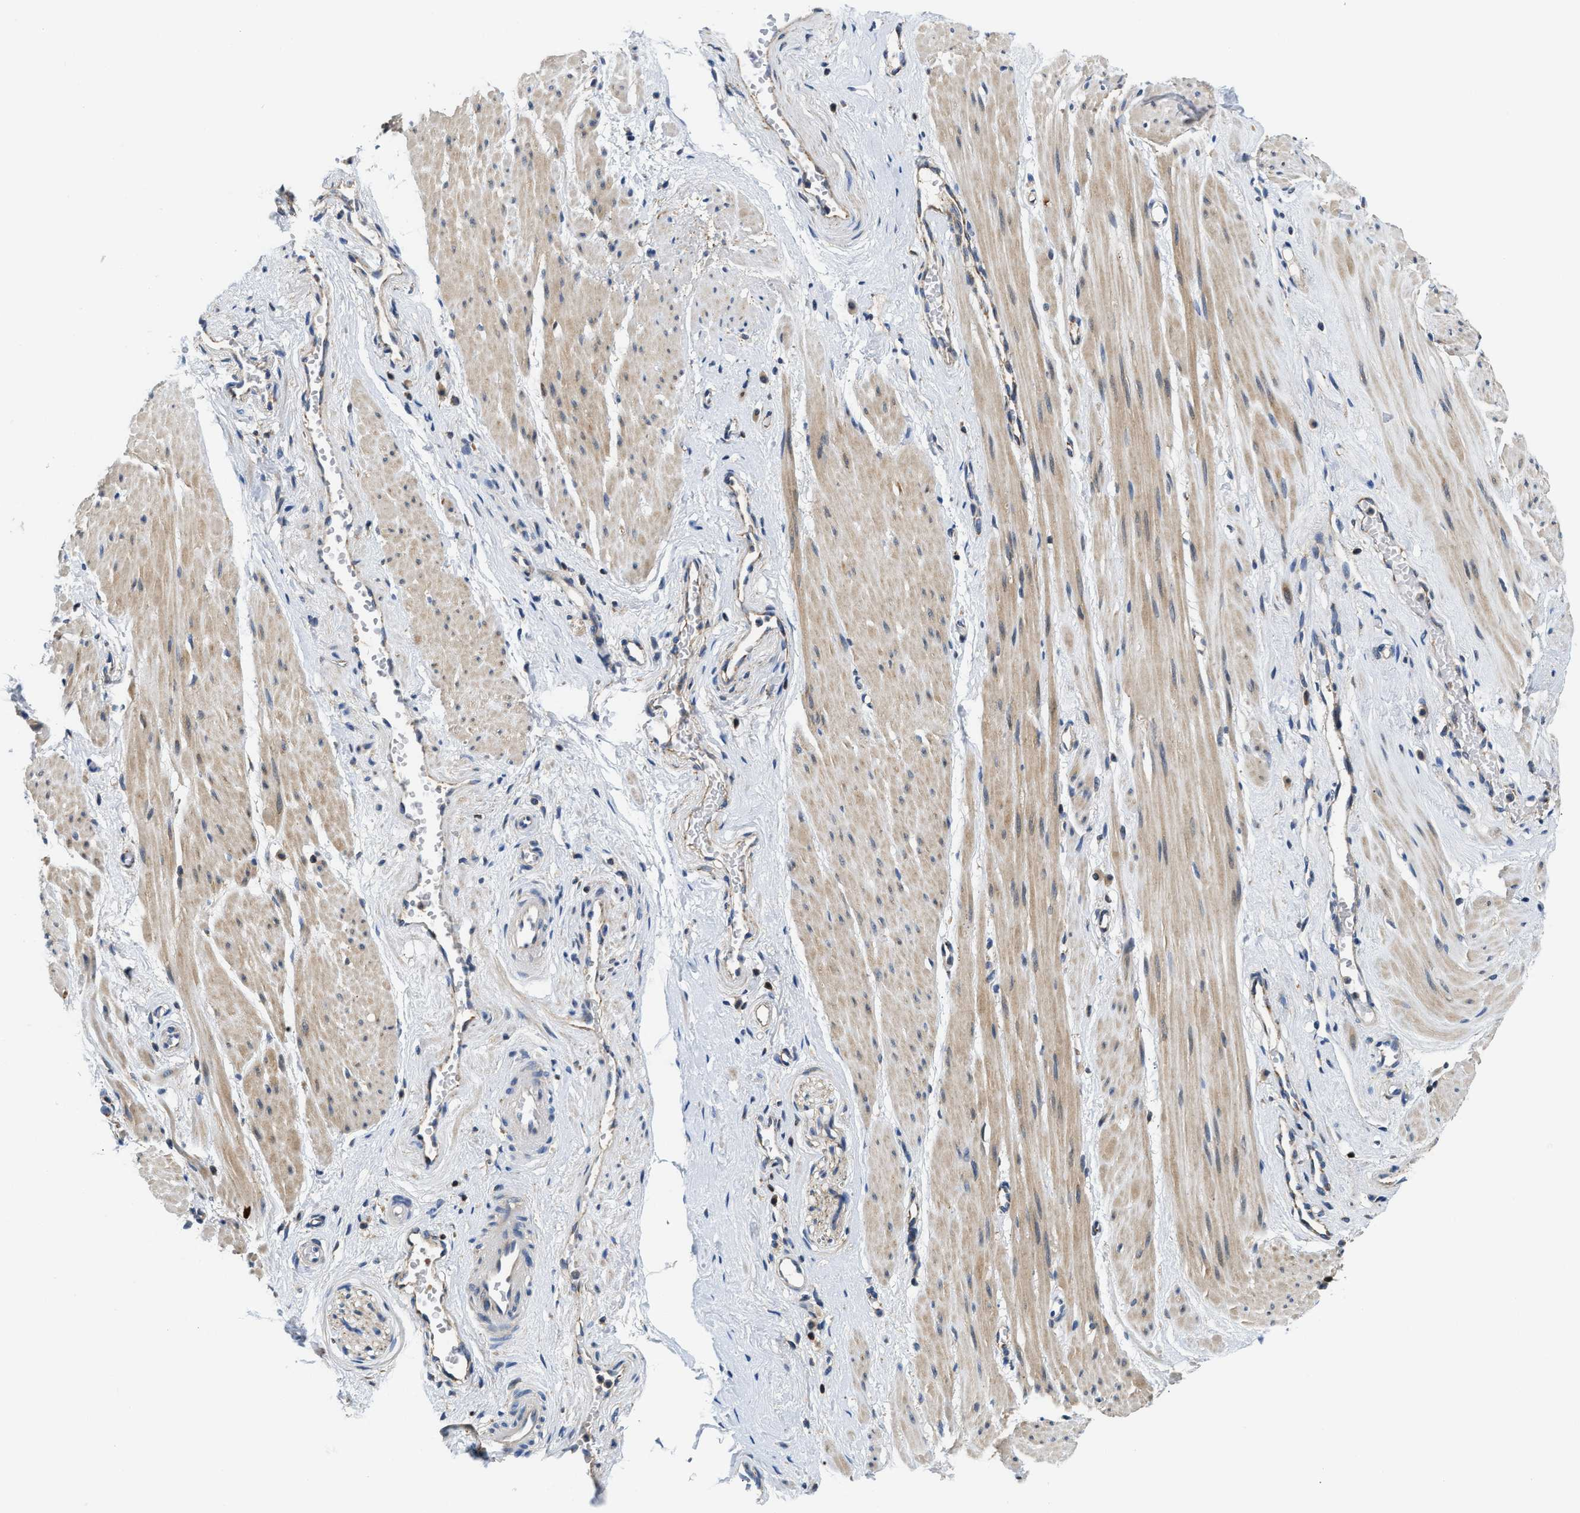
{"staining": {"intensity": "moderate", "quantity": ">75%", "location": "cytoplasmic/membranous"}, "tissue": "adipose tissue", "cell_type": "Adipocytes", "image_type": "normal", "snomed": [{"axis": "morphology", "description": "Normal tissue, NOS"}, {"axis": "topography", "description": "Soft tissue"}, {"axis": "topography", "description": "Vascular tissue"}], "caption": "A high-resolution photomicrograph shows immunohistochemistry (IHC) staining of unremarkable adipose tissue, which shows moderate cytoplasmic/membranous expression in about >75% of adipocytes.", "gene": "CCM2", "patient": {"sex": "female", "age": 35}}